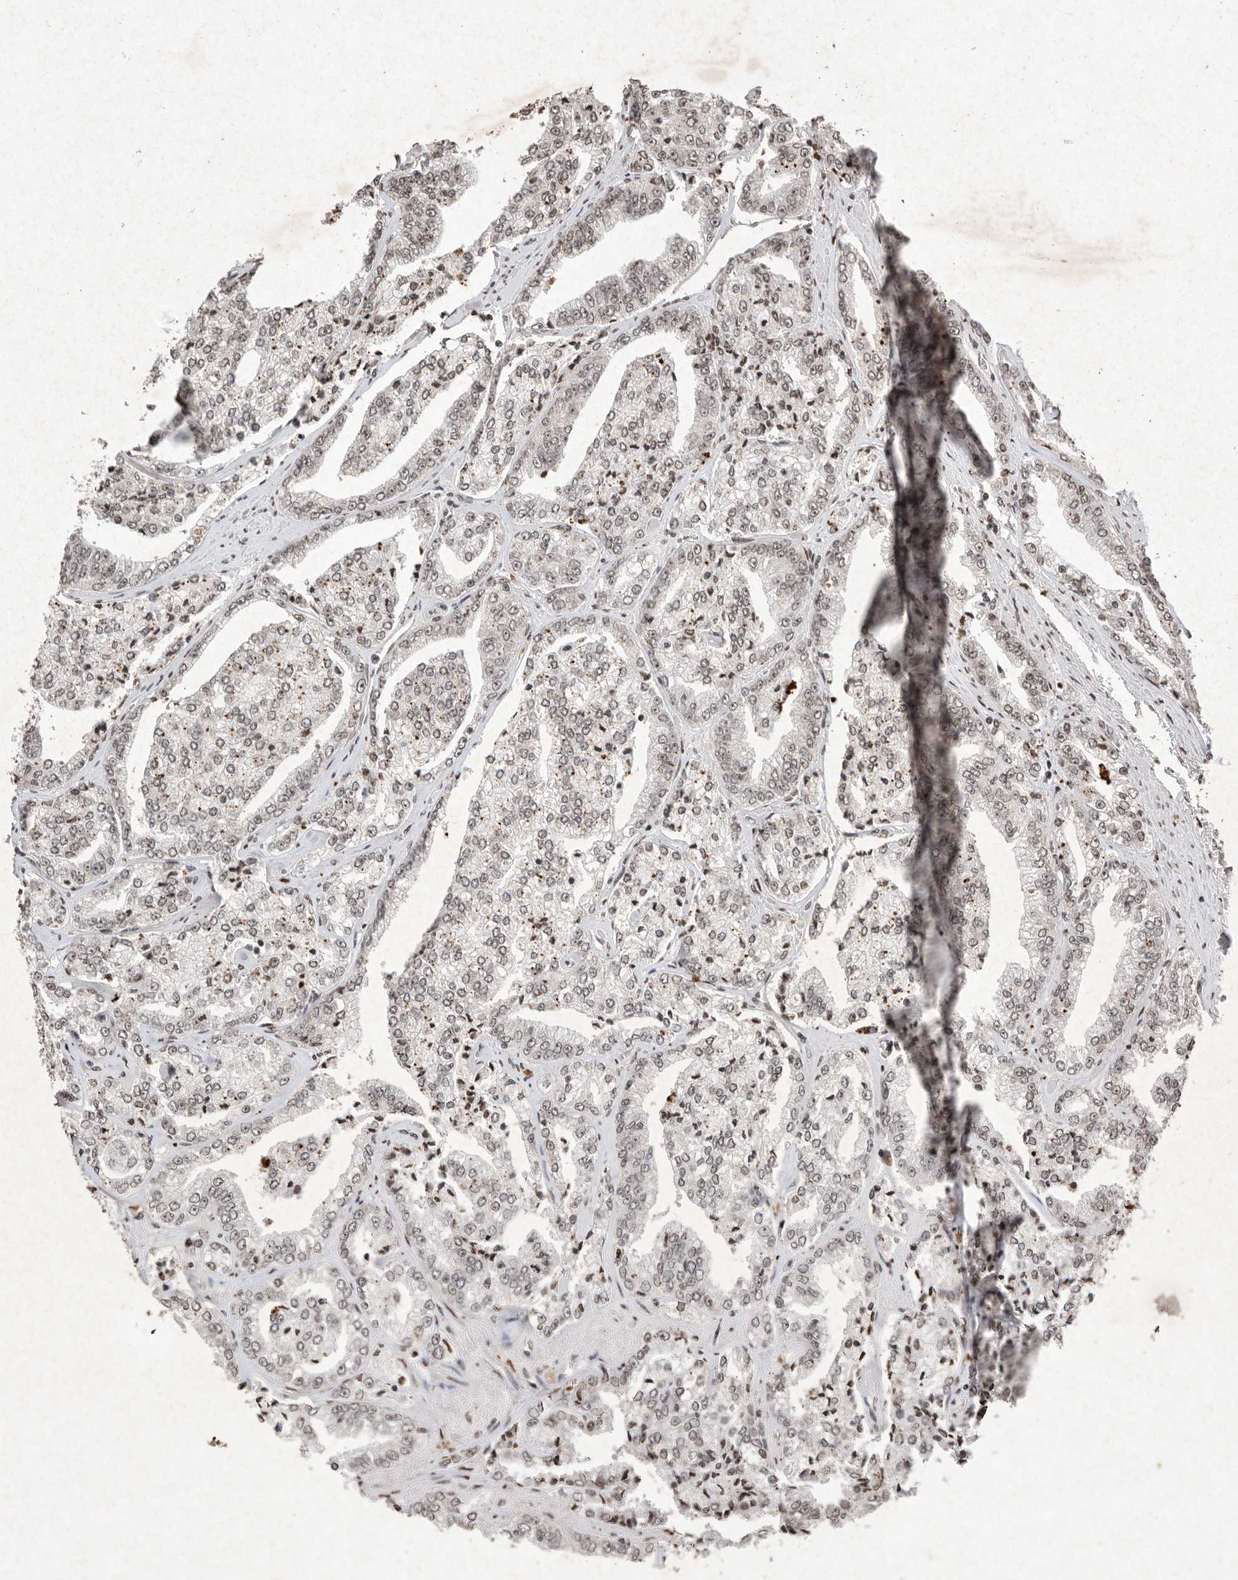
{"staining": {"intensity": "weak", "quantity": "<25%", "location": "nuclear"}, "tissue": "prostate cancer", "cell_type": "Tumor cells", "image_type": "cancer", "snomed": [{"axis": "morphology", "description": "Adenocarcinoma, High grade"}, {"axis": "topography", "description": "Prostate"}], "caption": "Immunohistochemistry (IHC) micrograph of prostate cancer (high-grade adenocarcinoma) stained for a protein (brown), which demonstrates no expression in tumor cells.", "gene": "NKX3-2", "patient": {"sex": "male", "age": 71}}